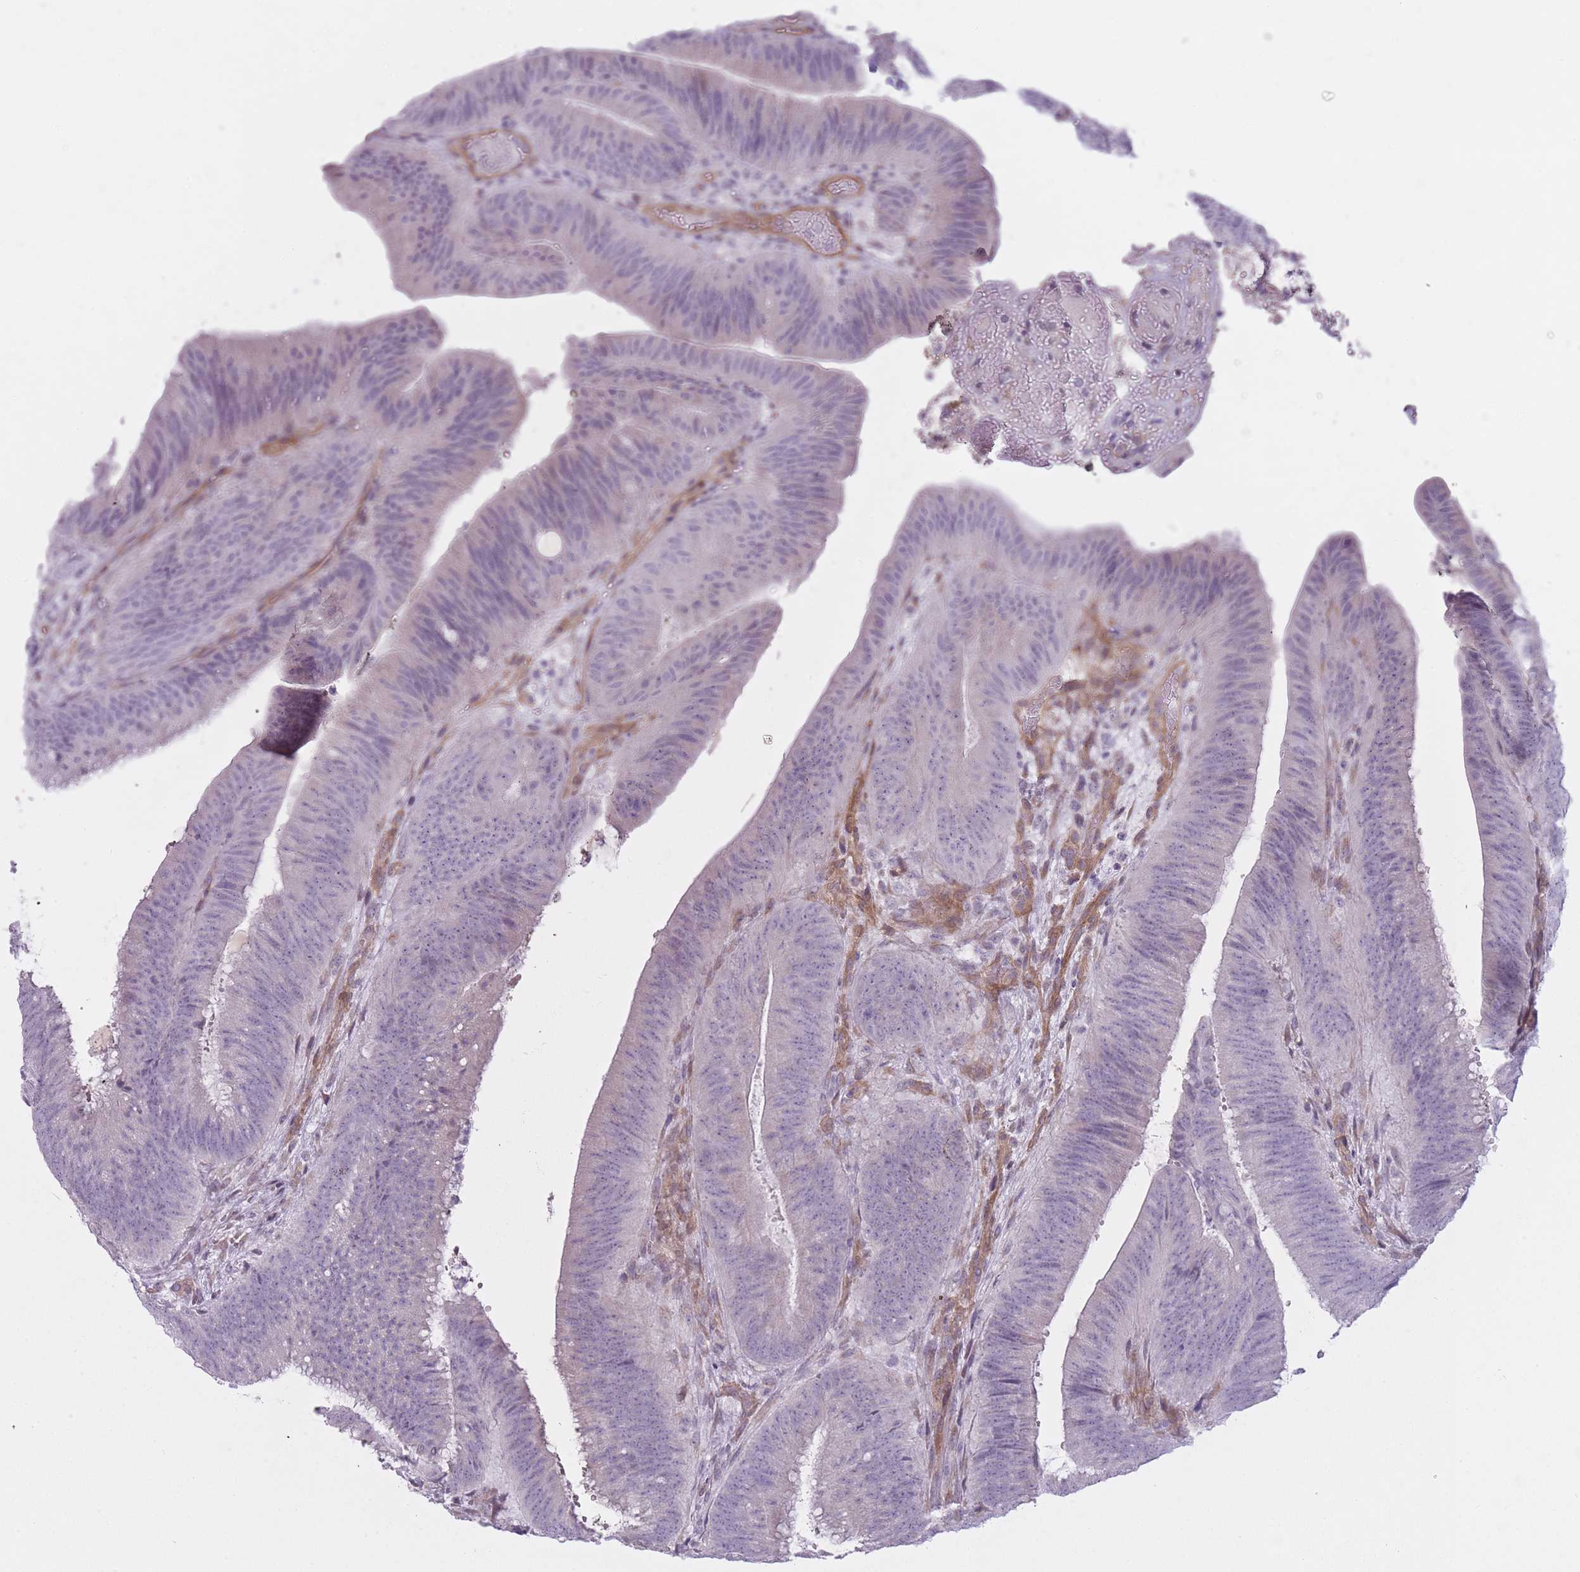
{"staining": {"intensity": "negative", "quantity": "none", "location": "none"}, "tissue": "colorectal cancer", "cell_type": "Tumor cells", "image_type": "cancer", "snomed": [{"axis": "morphology", "description": "Adenocarcinoma, NOS"}, {"axis": "topography", "description": "Colon"}], "caption": "A photomicrograph of colorectal cancer (adenocarcinoma) stained for a protein displays no brown staining in tumor cells.", "gene": "PGRMC2", "patient": {"sex": "female", "age": 43}}